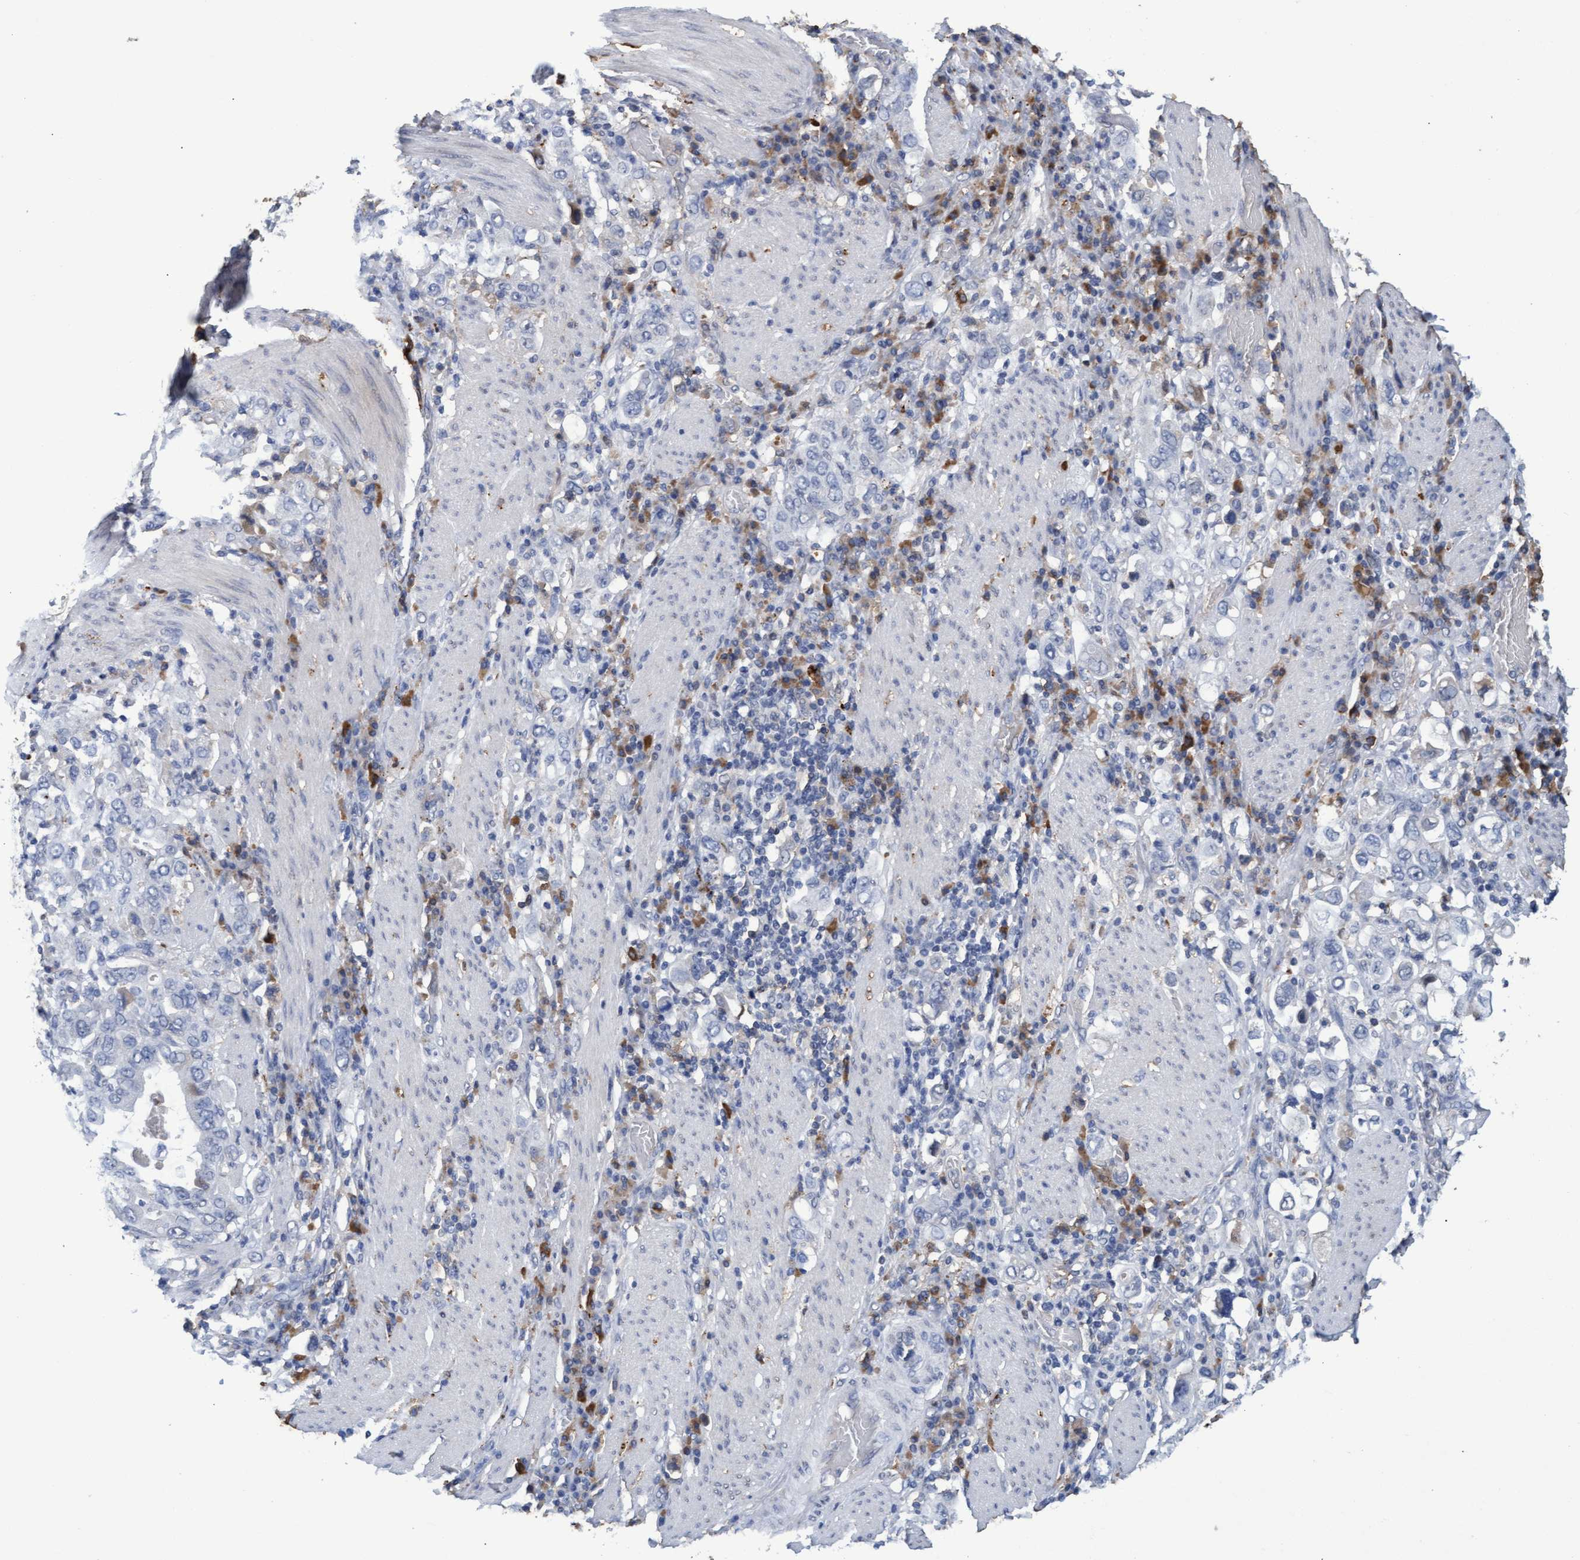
{"staining": {"intensity": "negative", "quantity": "none", "location": "none"}, "tissue": "stomach cancer", "cell_type": "Tumor cells", "image_type": "cancer", "snomed": [{"axis": "morphology", "description": "Adenocarcinoma, NOS"}, {"axis": "topography", "description": "Stomach, upper"}], "caption": "A photomicrograph of human adenocarcinoma (stomach) is negative for staining in tumor cells. (DAB (3,3'-diaminobenzidine) IHC with hematoxylin counter stain).", "gene": "GPR39", "patient": {"sex": "male", "age": 62}}